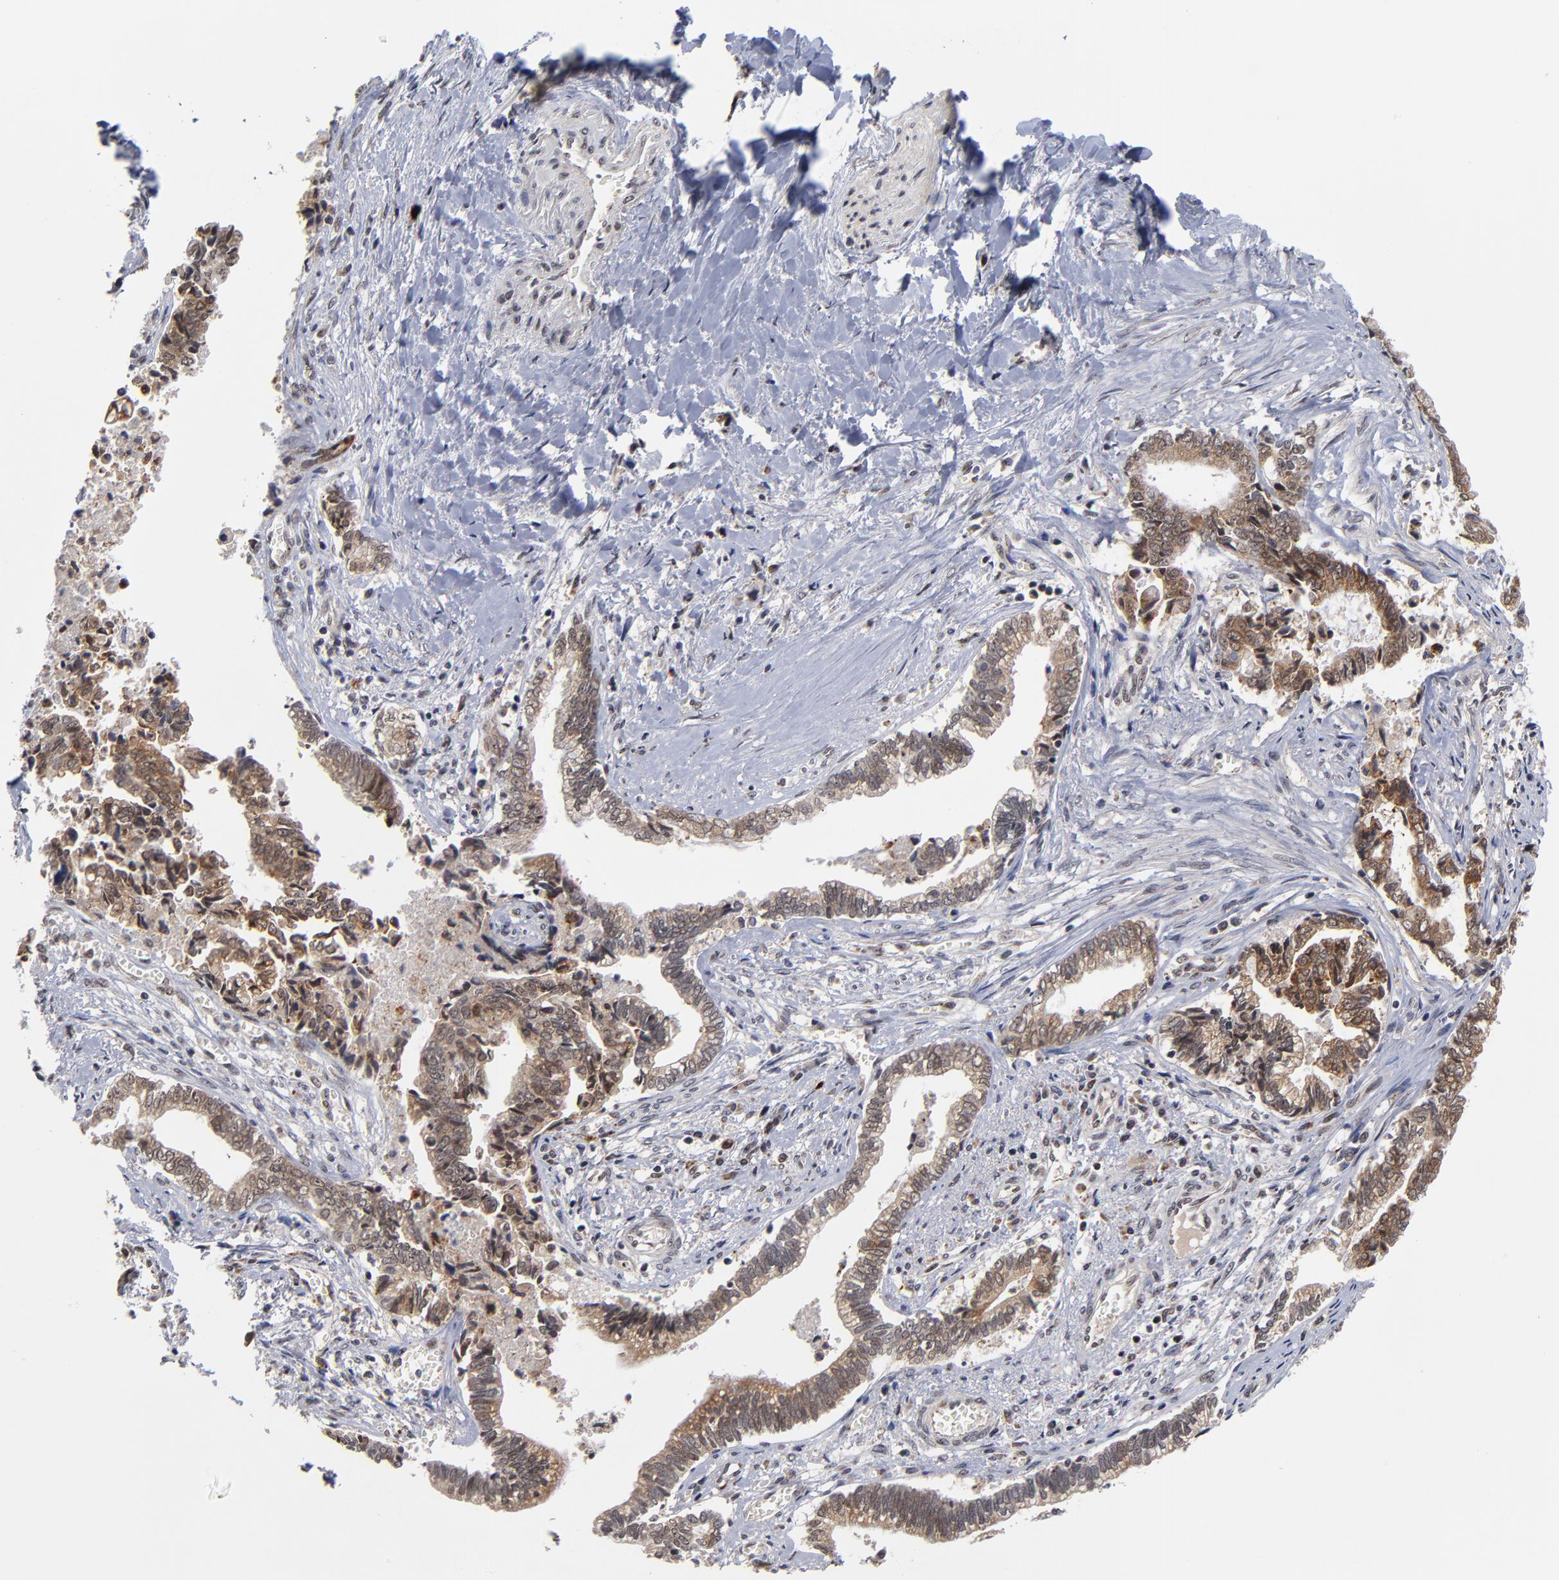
{"staining": {"intensity": "moderate", "quantity": ">75%", "location": "cytoplasmic/membranous,nuclear"}, "tissue": "liver cancer", "cell_type": "Tumor cells", "image_type": "cancer", "snomed": [{"axis": "morphology", "description": "Cholangiocarcinoma"}, {"axis": "topography", "description": "Liver"}], "caption": "The histopathology image shows staining of liver cholangiocarcinoma, revealing moderate cytoplasmic/membranous and nuclear protein positivity (brown color) within tumor cells. Nuclei are stained in blue.", "gene": "ZNF419", "patient": {"sex": "male", "age": 57}}